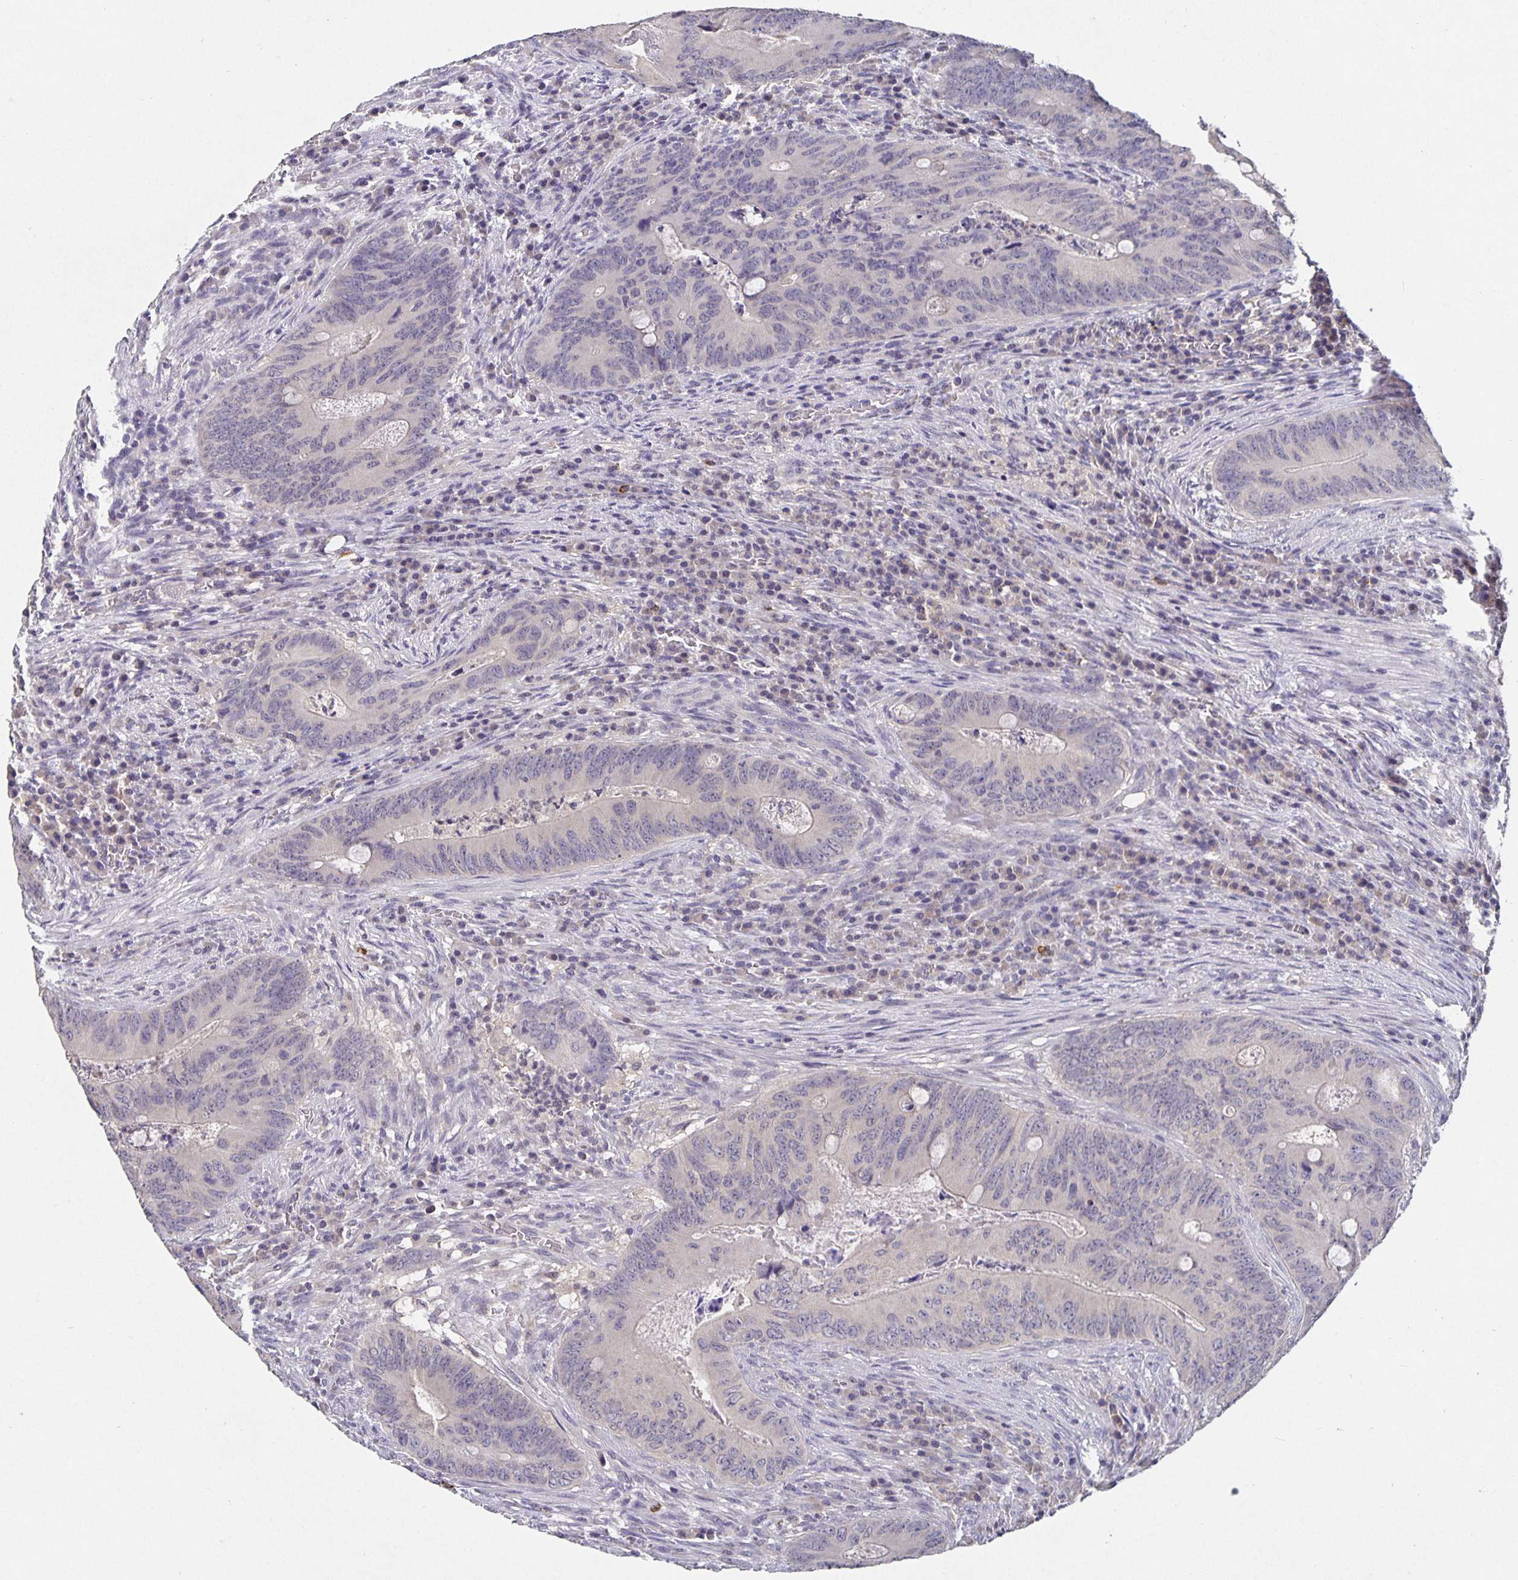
{"staining": {"intensity": "negative", "quantity": "none", "location": "none"}, "tissue": "colorectal cancer", "cell_type": "Tumor cells", "image_type": "cancer", "snomed": [{"axis": "morphology", "description": "Adenocarcinoma, NOS"}, {"axis": "topography", "description": "Colon"}], "caption": "Human colorectal cancer stained for a protein using immunohistochemistry (IHC) displays no positivity in tumor cells.", "gene": "HEPN1", "patient": {"sex": "female", "age": 74}}